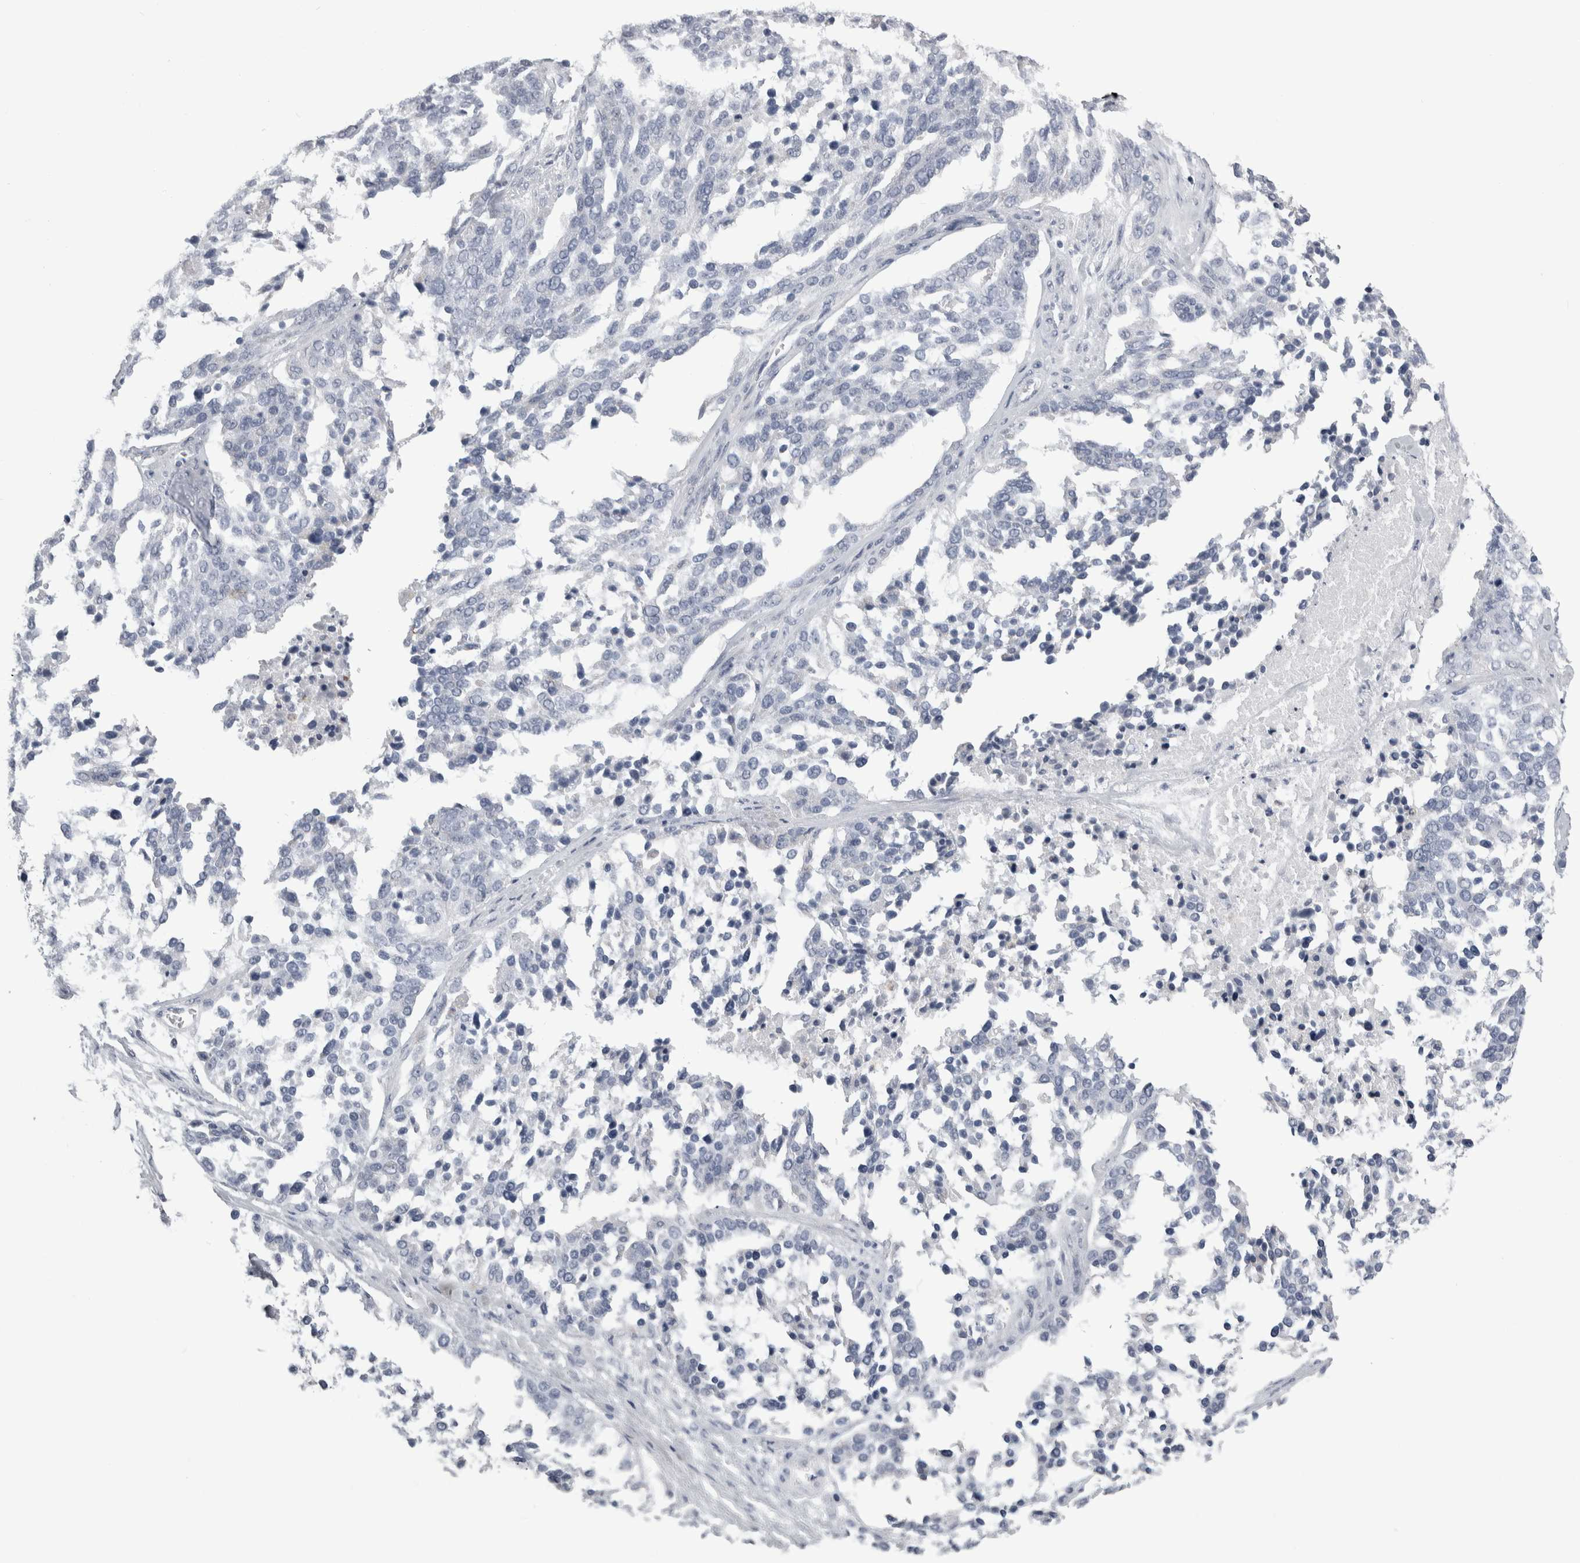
{"staining": {"intensity": "negative", "quantity": "none", "location": "none"}, "tissue": "ovarian cancer", "cell_type": "Tumor cells", "image_type": "cancer", "snomed": [{"axis": "morphology", "description": "Cystadenocarcinoma, serous, NOS"}, {"axis": "topography", "description": "Ovary"}], "caption": "Immunohistochemistry of human serous cystadenocarcinoma (ovarian) demonstrates no staining in tumor cells. The staining is performed using DAB brown chromogen with nuclei counter-stained in using hematoxylin.", "gene": "ALDH8A1", "patient": {"sex": "female", "age": 44}}